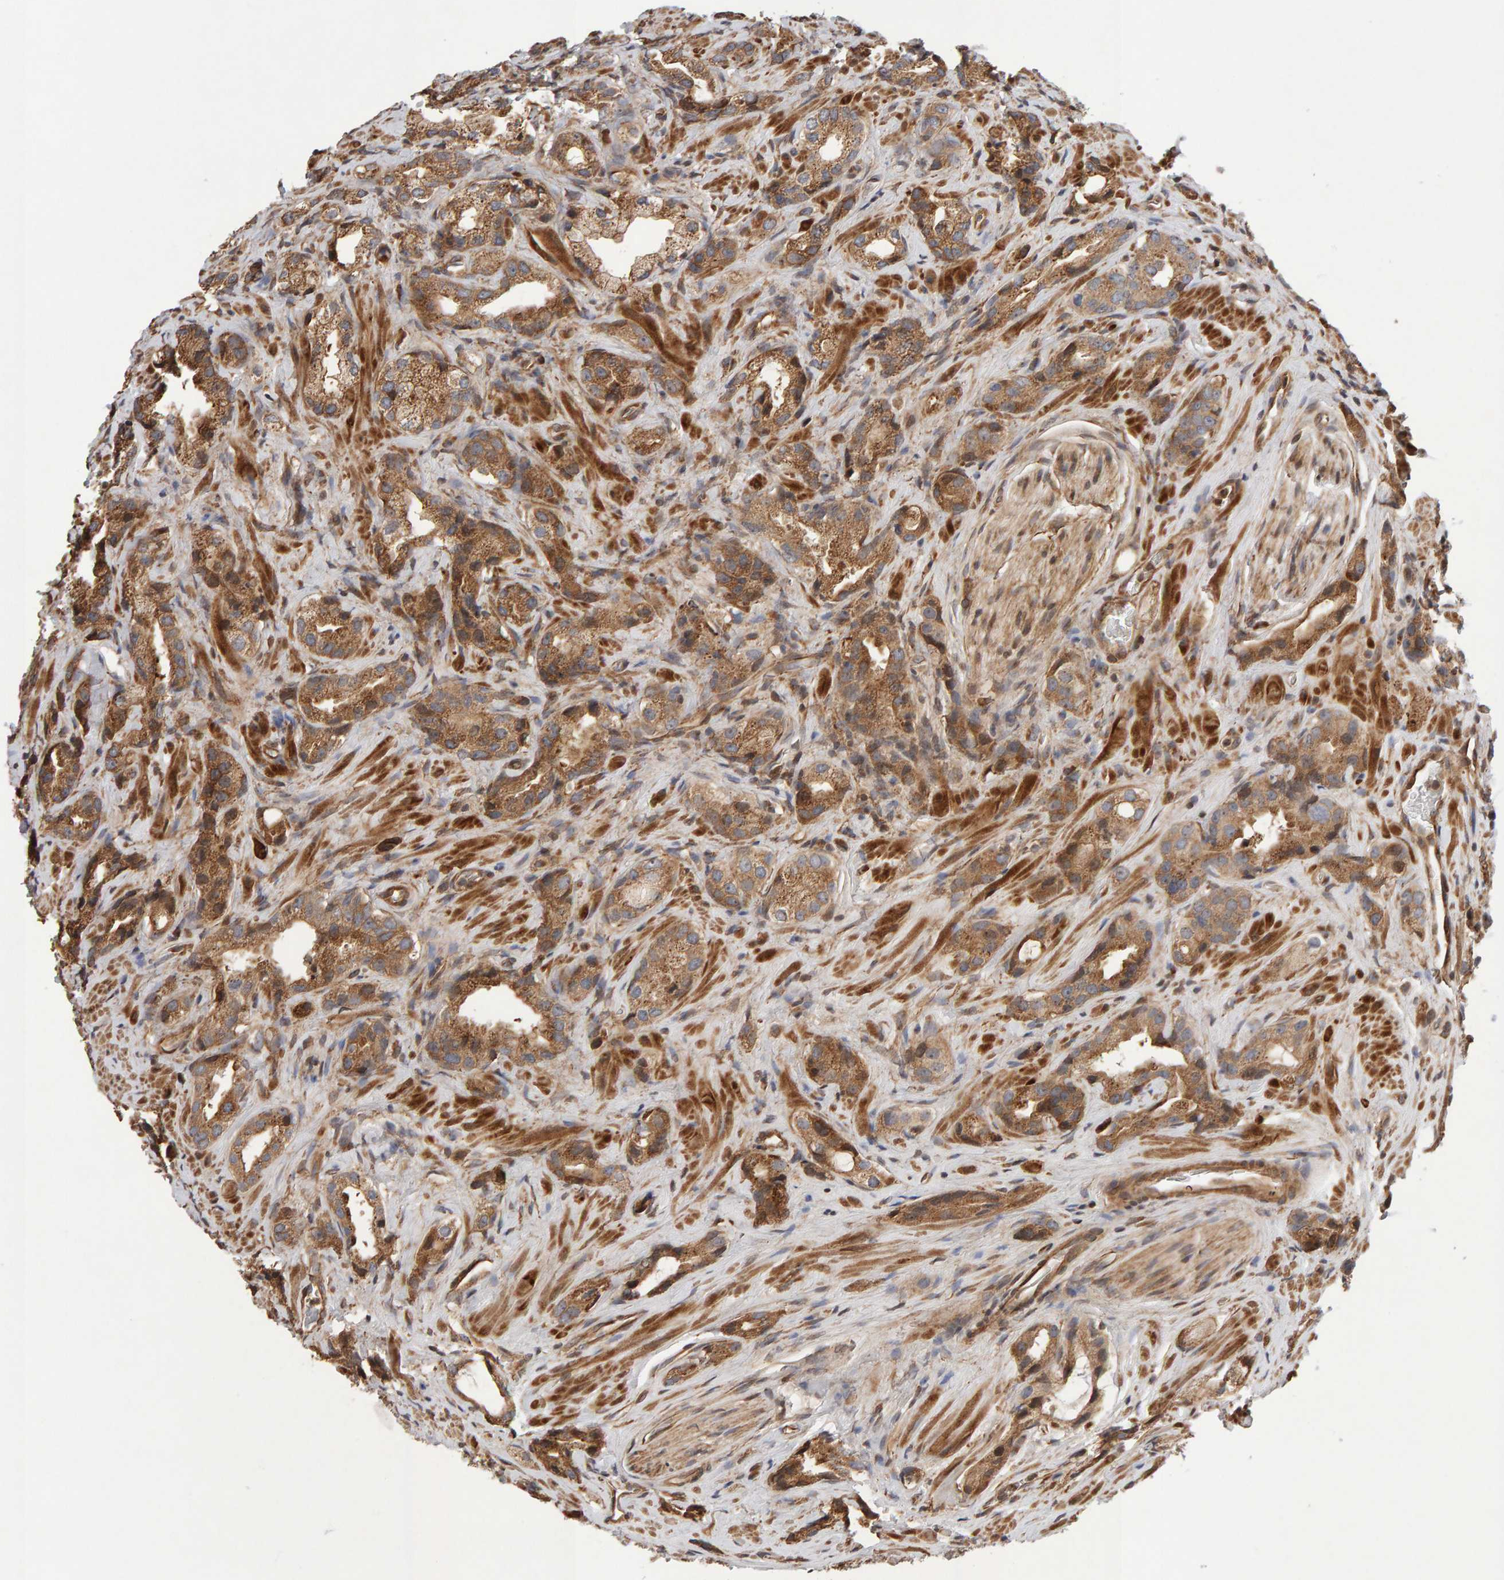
{"staining": {"intensity": "moderate", "quantity": ">75%", "location": "cytoplasmic/membranous"}, "tissue": "prostate cancer", "cell_type": "Tumor cells", "image_type": "cancer", "snomed": [{"axis": "morphology", "description": "Adenocarcinoma, High grade"}, {"axis": "topography", "description": "Prostate"}], "caption": "Prostate cancer (high-grade adenocarcinoma) tissue displays moderate cytoplasmic/membranous expression in about >75% of tumor cells", "gene": "LZTS1", "patient": {"sex": "male", "age": 63}}